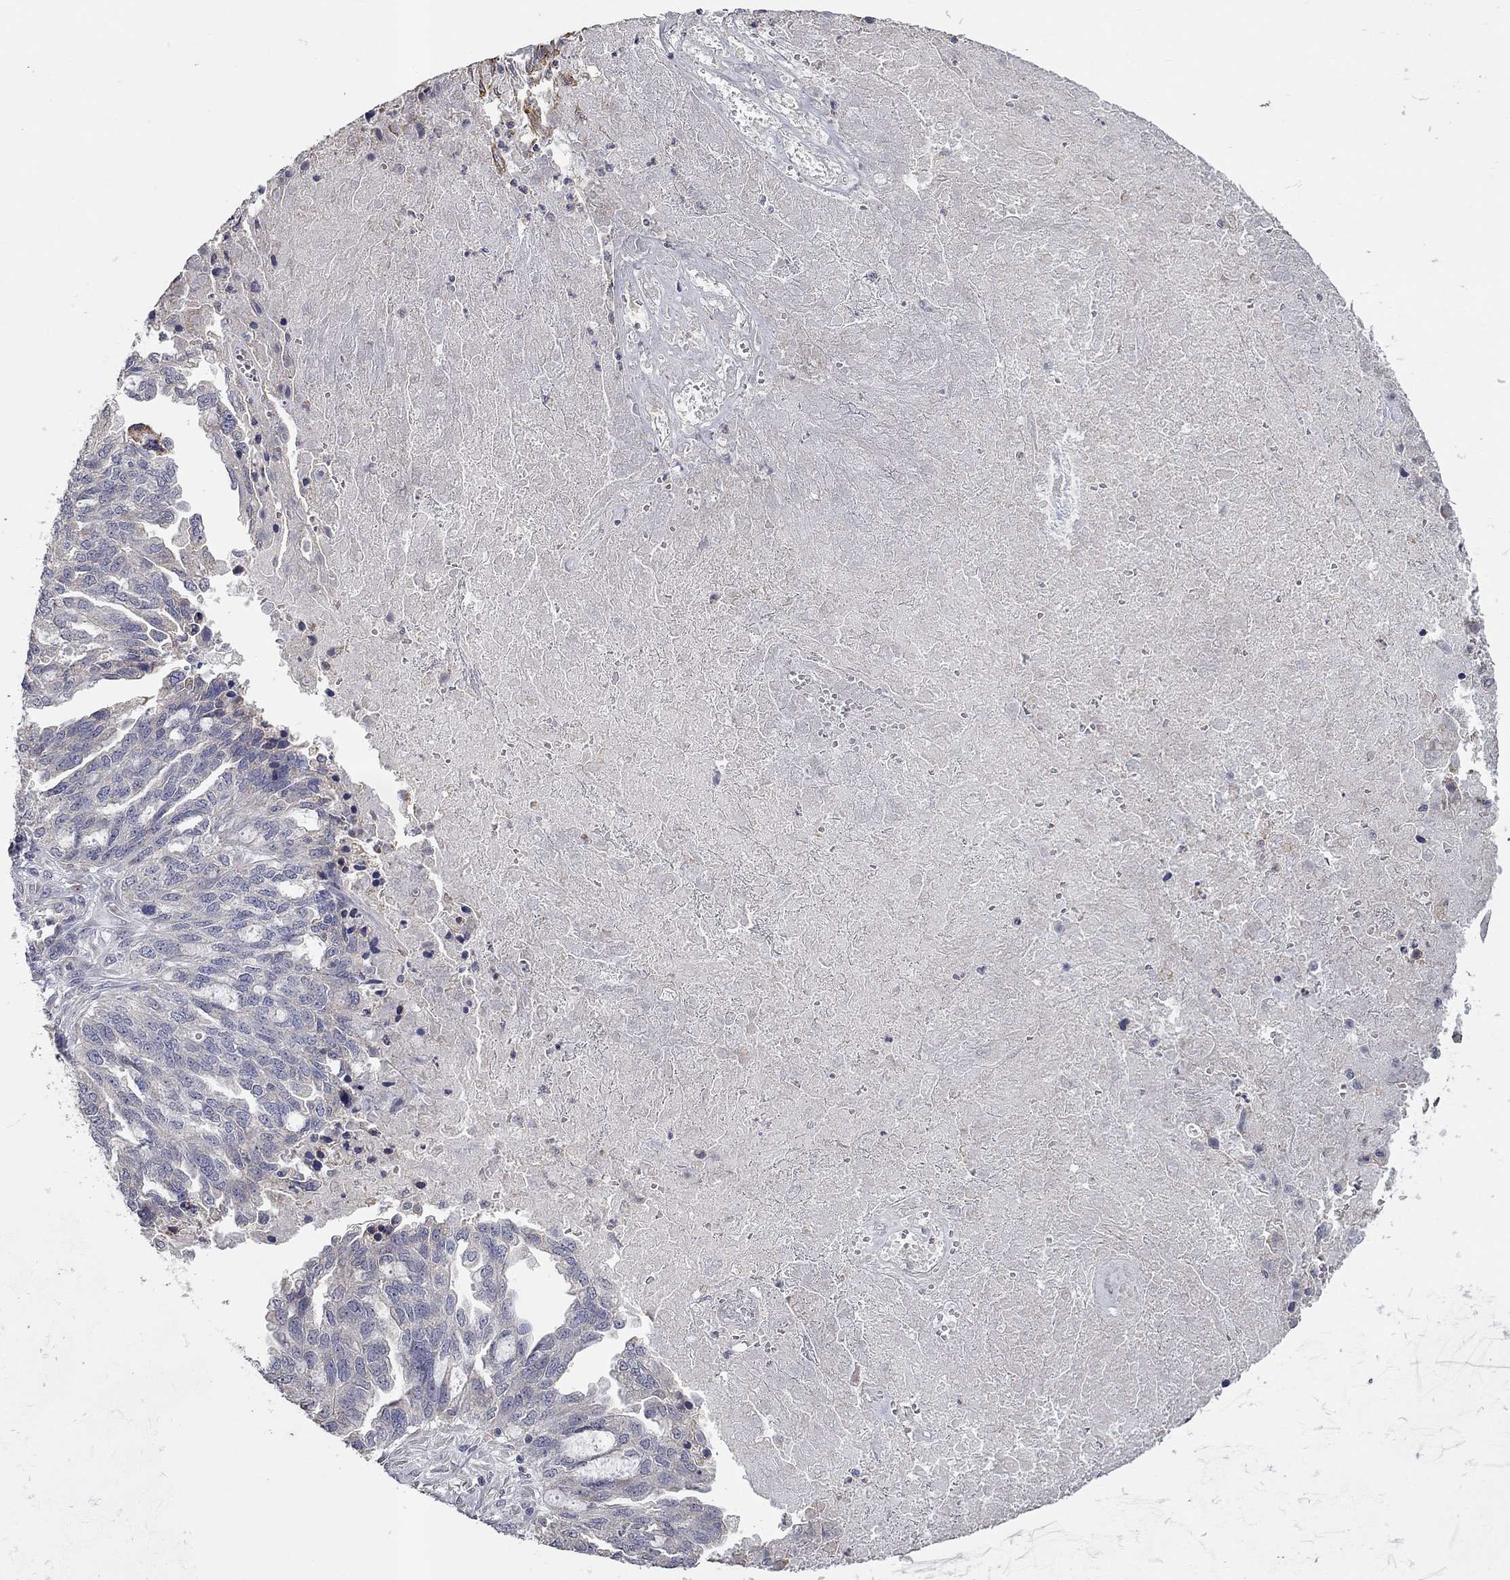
{"staining": {"intensity": "negative", "quantity": "none", "location": "none"}, "tissue": "ovarian cancer", "cell_type": "Tumor cells", "image_type": "cancer", "snomed": [{"axis": "morphology", "description": "Cystadenocarcinoma, serous, NOS"}, {"axis": "topography", "description": "Ovary"}], "caption": "Immunohistochemistry micrograph of neoplastic tissue: serous cystadenocarcinoma (ovarian) stained with DAB demonstrates no significant protein expression in tumor cells.", "gene": "XAGE2", "patient": {"sex": "female", "age": 51}}